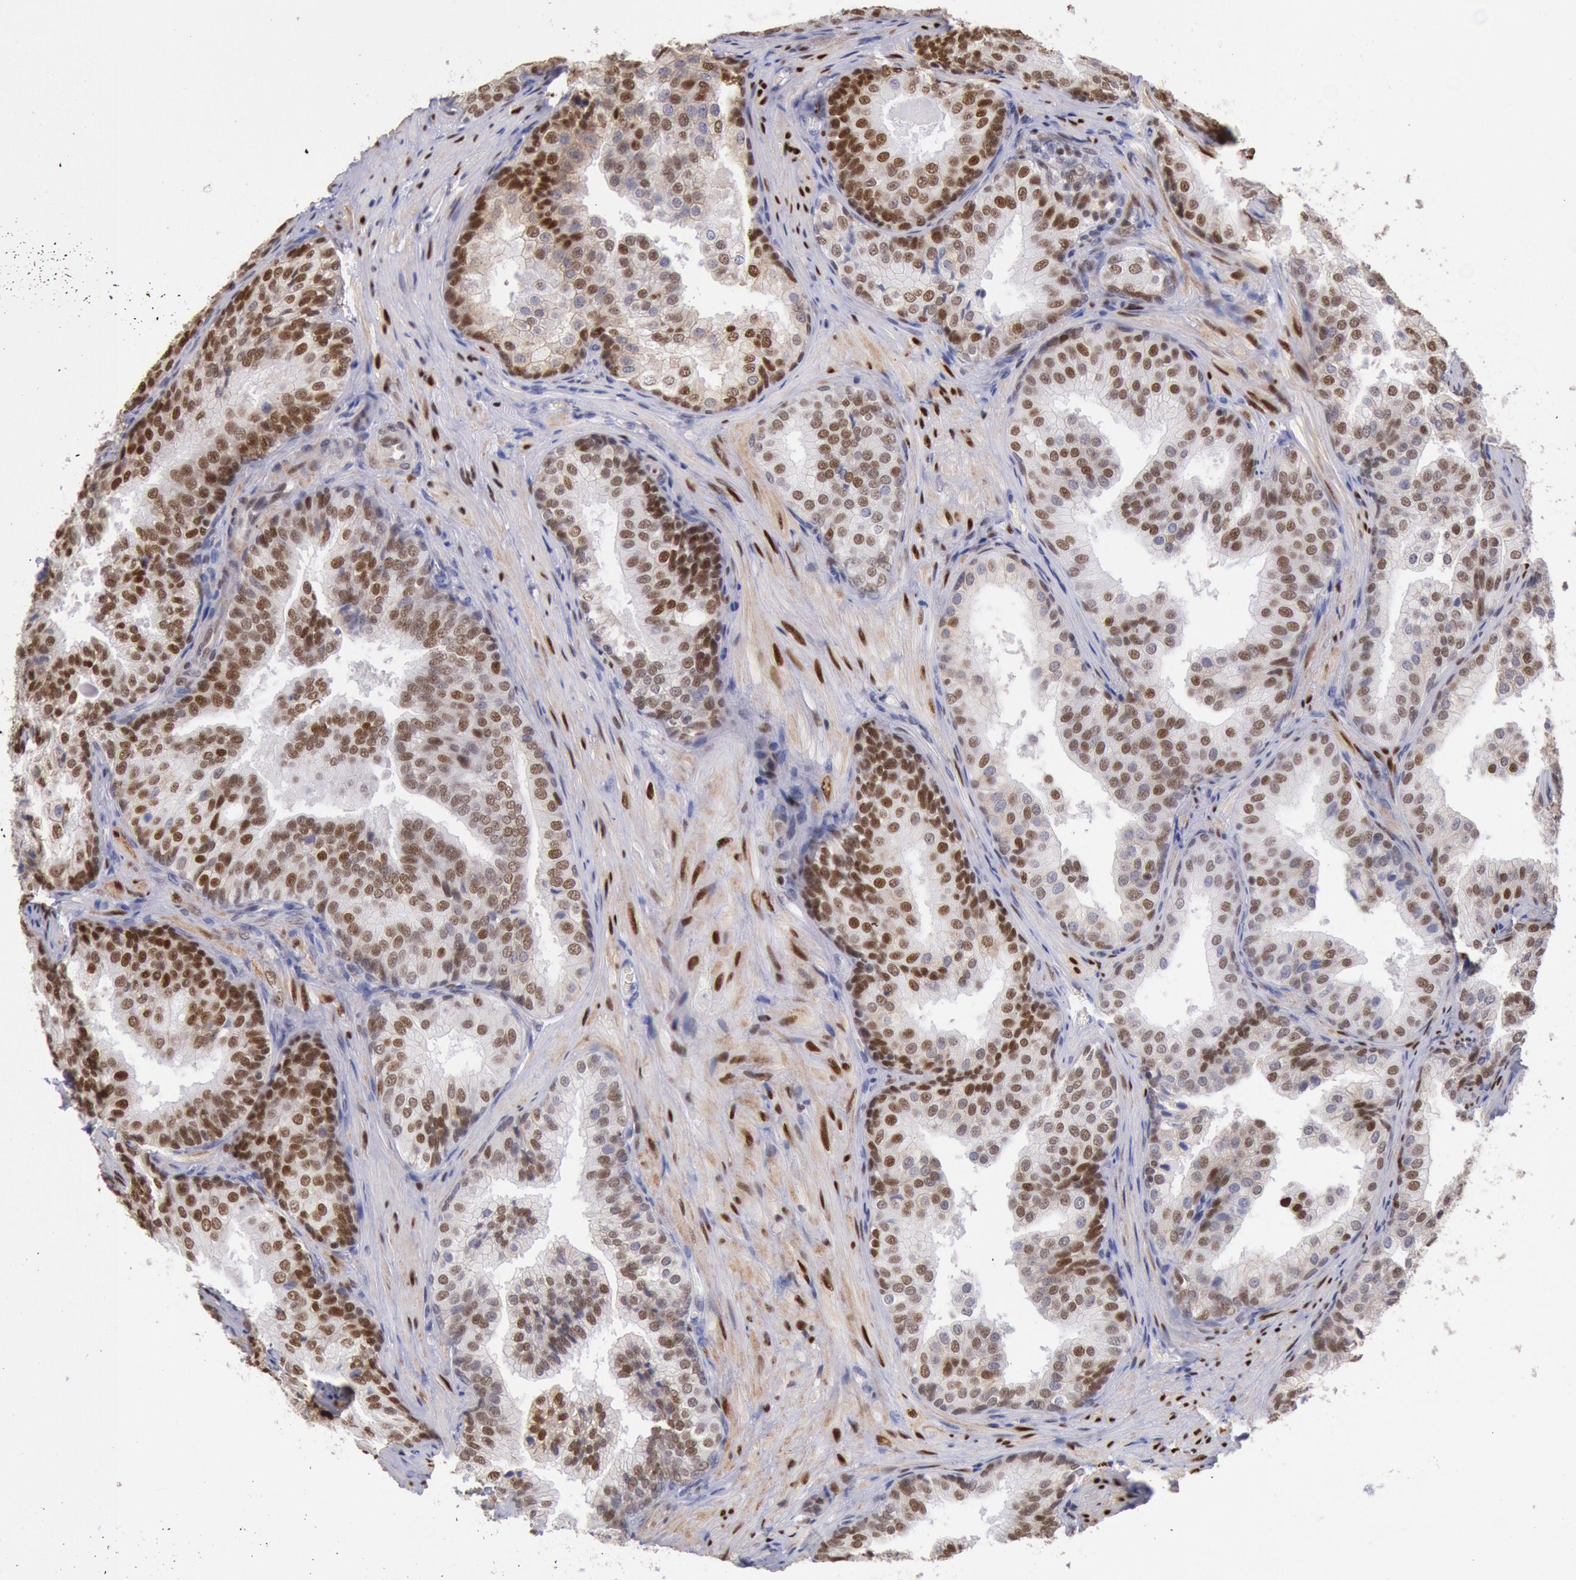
{"staining": {"intensity": "moderate", "quantity": ">75%", "location": "cytoplasmic/membranous,nuclear"}, "tissue": "prostate cancer", "cell_type": "Tumor cells", "image_type": "cancer", "snomed": [{"axis": "morphology", "description": "Adenocarcinoma, Low grade"}, {"axis": "topography", "description": "Prostate"}], "caption": "Human prostate cancer stained for a protein (brown) shows moderate cytoplasmic/membranous and nuclear positive positivity in approximately >75% of tumor cells.", "gene": "RPS6KA5", "patient": {"sex": "male", "age": 69}}